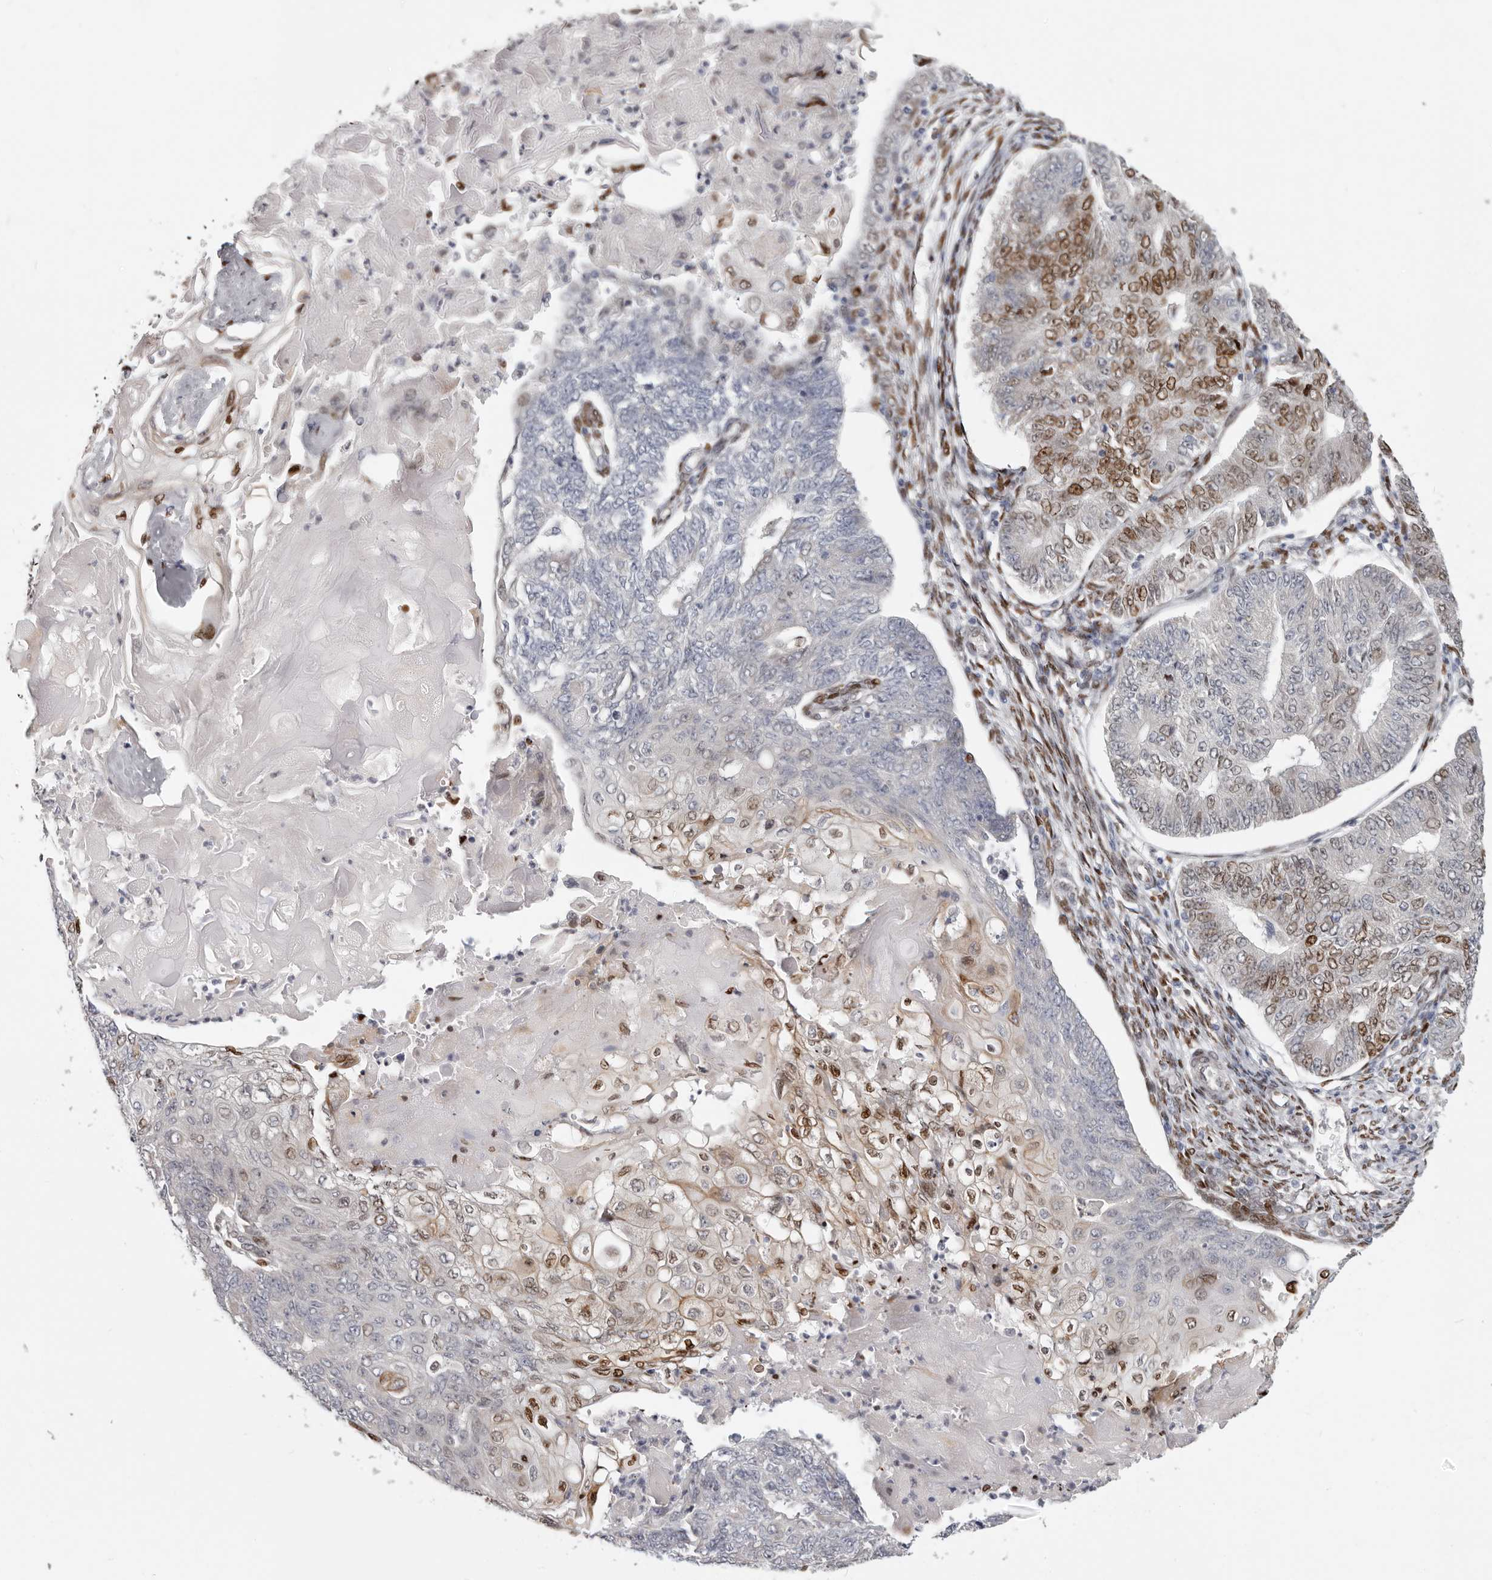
{"staining": {"intensity": "moderate", "quantity": "<25%", "location": "nuclear"}, "tissue": "endometrial cancer", "cell_type": "Tumor cells", "image_type": "cancer", "snomed": [{"axis": "morphology", "description": "Adenocarcinoma, NOS"}, {"axis": "topography", "description": "Endometrium"}], "caption": "A photomicrograph of human endometrial cancer stained for a protein displays moderate nuclear brown staining in tumor cells. (DAB = brown stain, brightfield microscopy at high magnification).", "gene": "SRP19", "patient": {"sex": "female", "age": 32}}